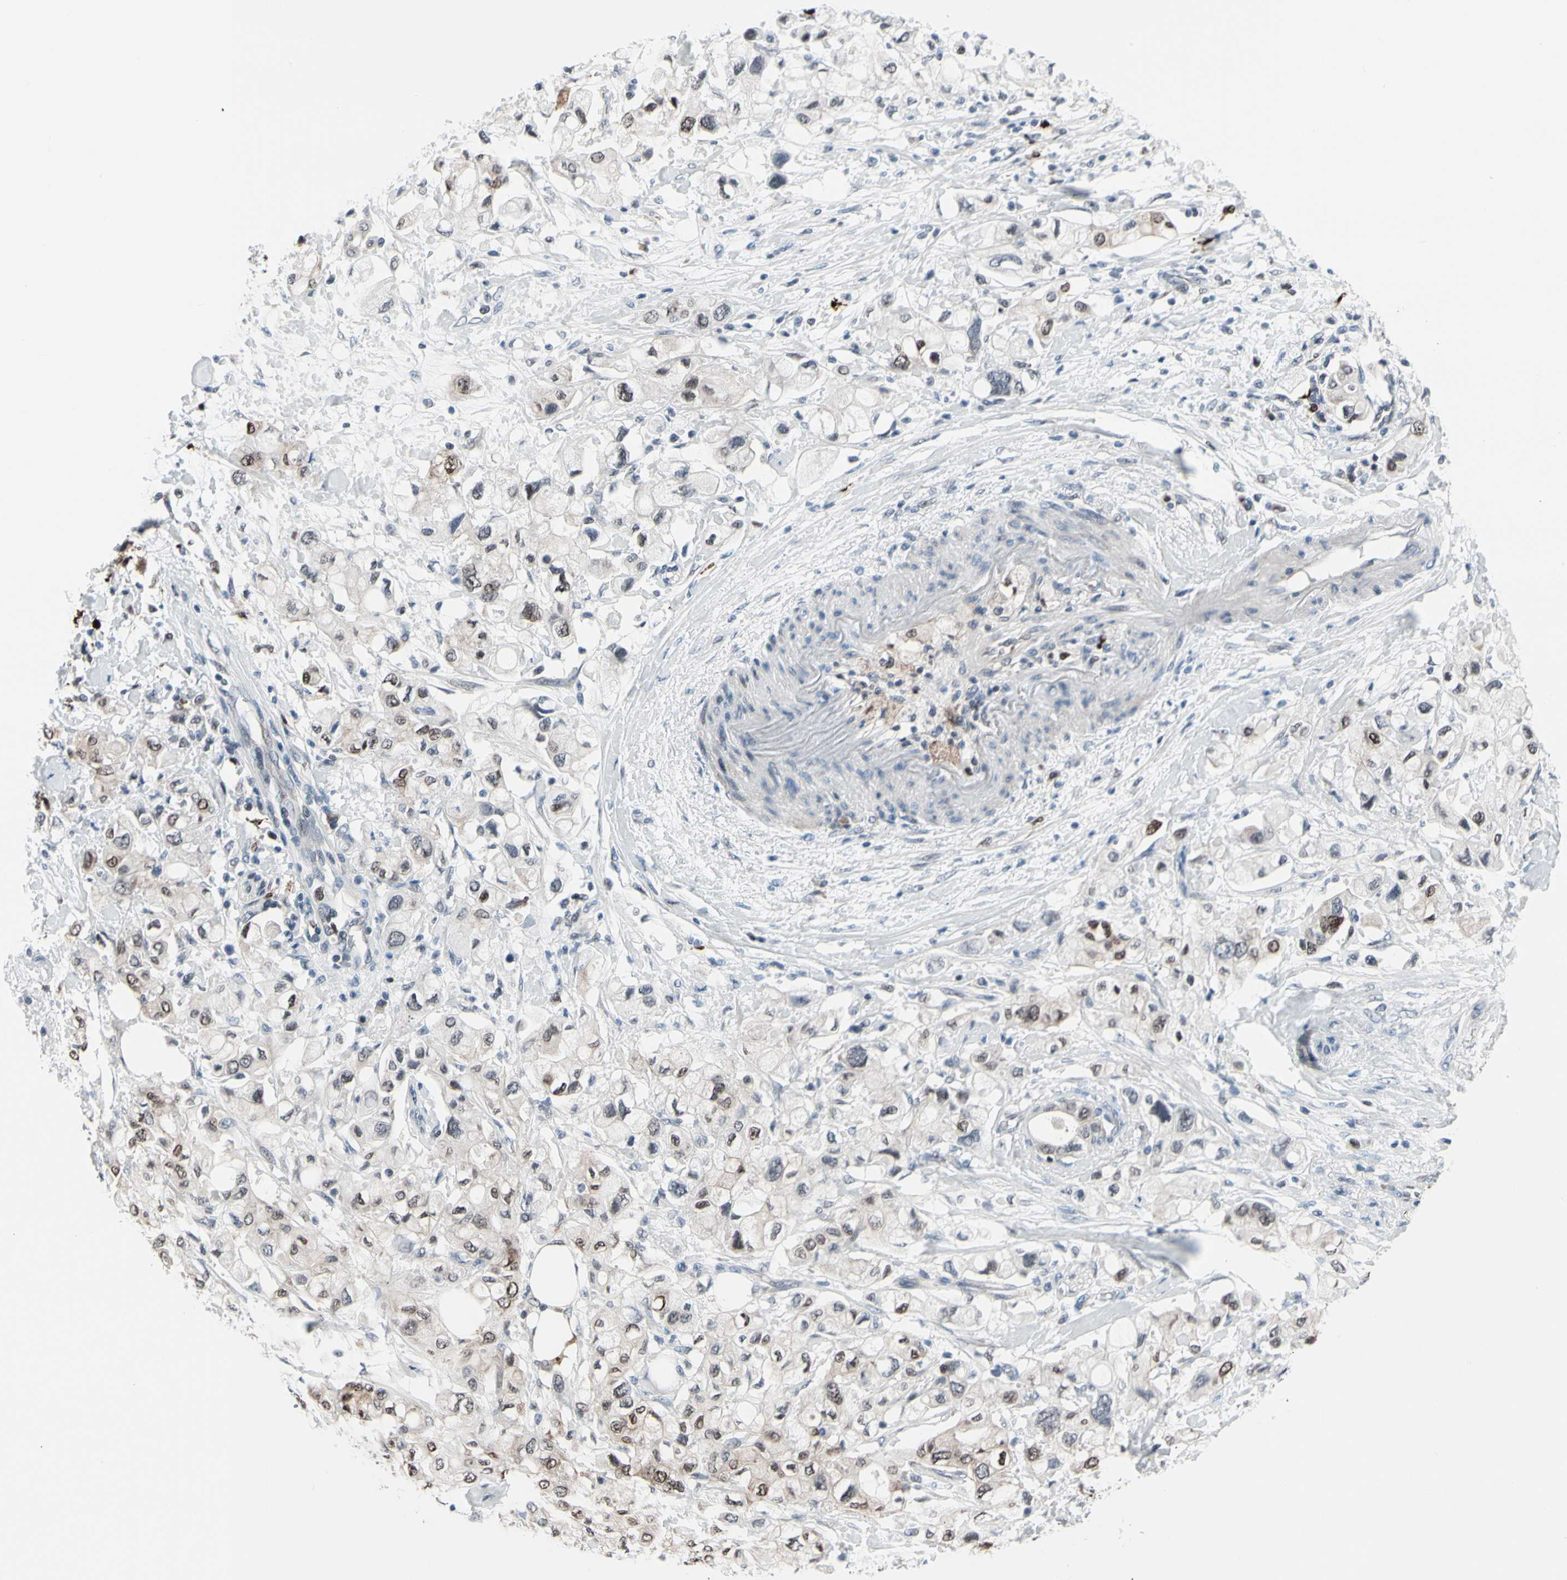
{"staining": {"intensity": "weak", "quantity": "25%-75%", "location": "cytoplasmic/membranous,nuclear"}, "tissue": "pancreatic cancer", "cell_type": "Tumor cells", "image_type": "cancer", "snomed": [{"axis": "morphology", "description": "Adenocarcinoma, NOS"}, {"axis": "topography", "description": "Pancreas"}], "caption": "Tumor cells display weak cytoplasmic/membranous and nuclear expression in approximately 25%-75% of cells in adenocarcinoma (pancreatic).", "gene": "TXN", "patient": {"sex": "female", "age": 56}}